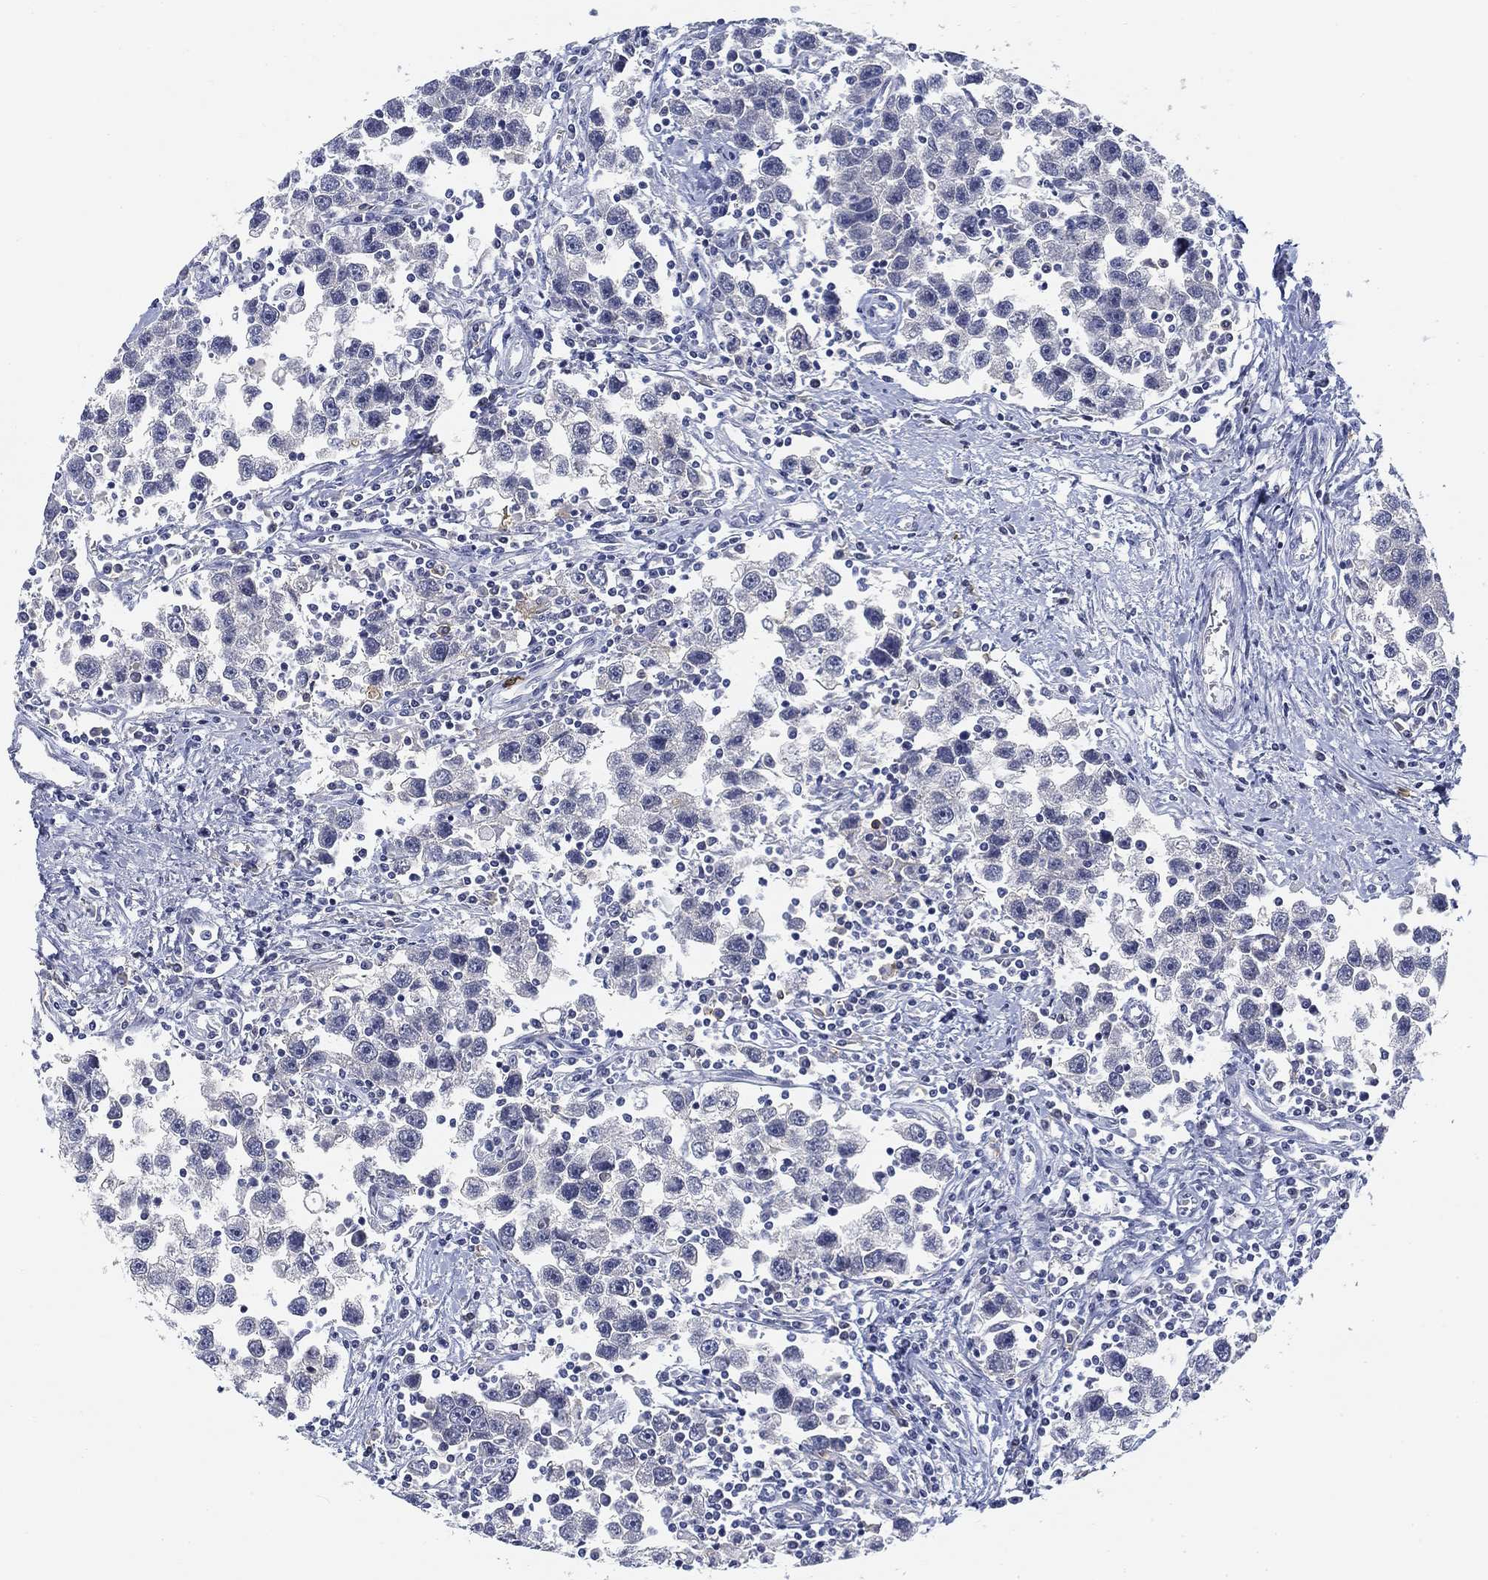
{"staining": {"intensity": "negative", "quantity": "none", "location": "none"}, "tissue": "testis cancer", "cell_type": "Tumor cells", "image_type": "cancer", "snomed": [{"axis": "morphology", "description": "Seminoma, NOS"}, {"axis": "topography", "description": "Testis"}], "caption": "Immunohistochemistry (IHC) micrograph of neoplastic tissue: testis cancer stained with DAB demonstrates no significant protein expression in tumor cells.", "gene": "SLC2A5", "patient": {"sex": "male", "age": 30}}